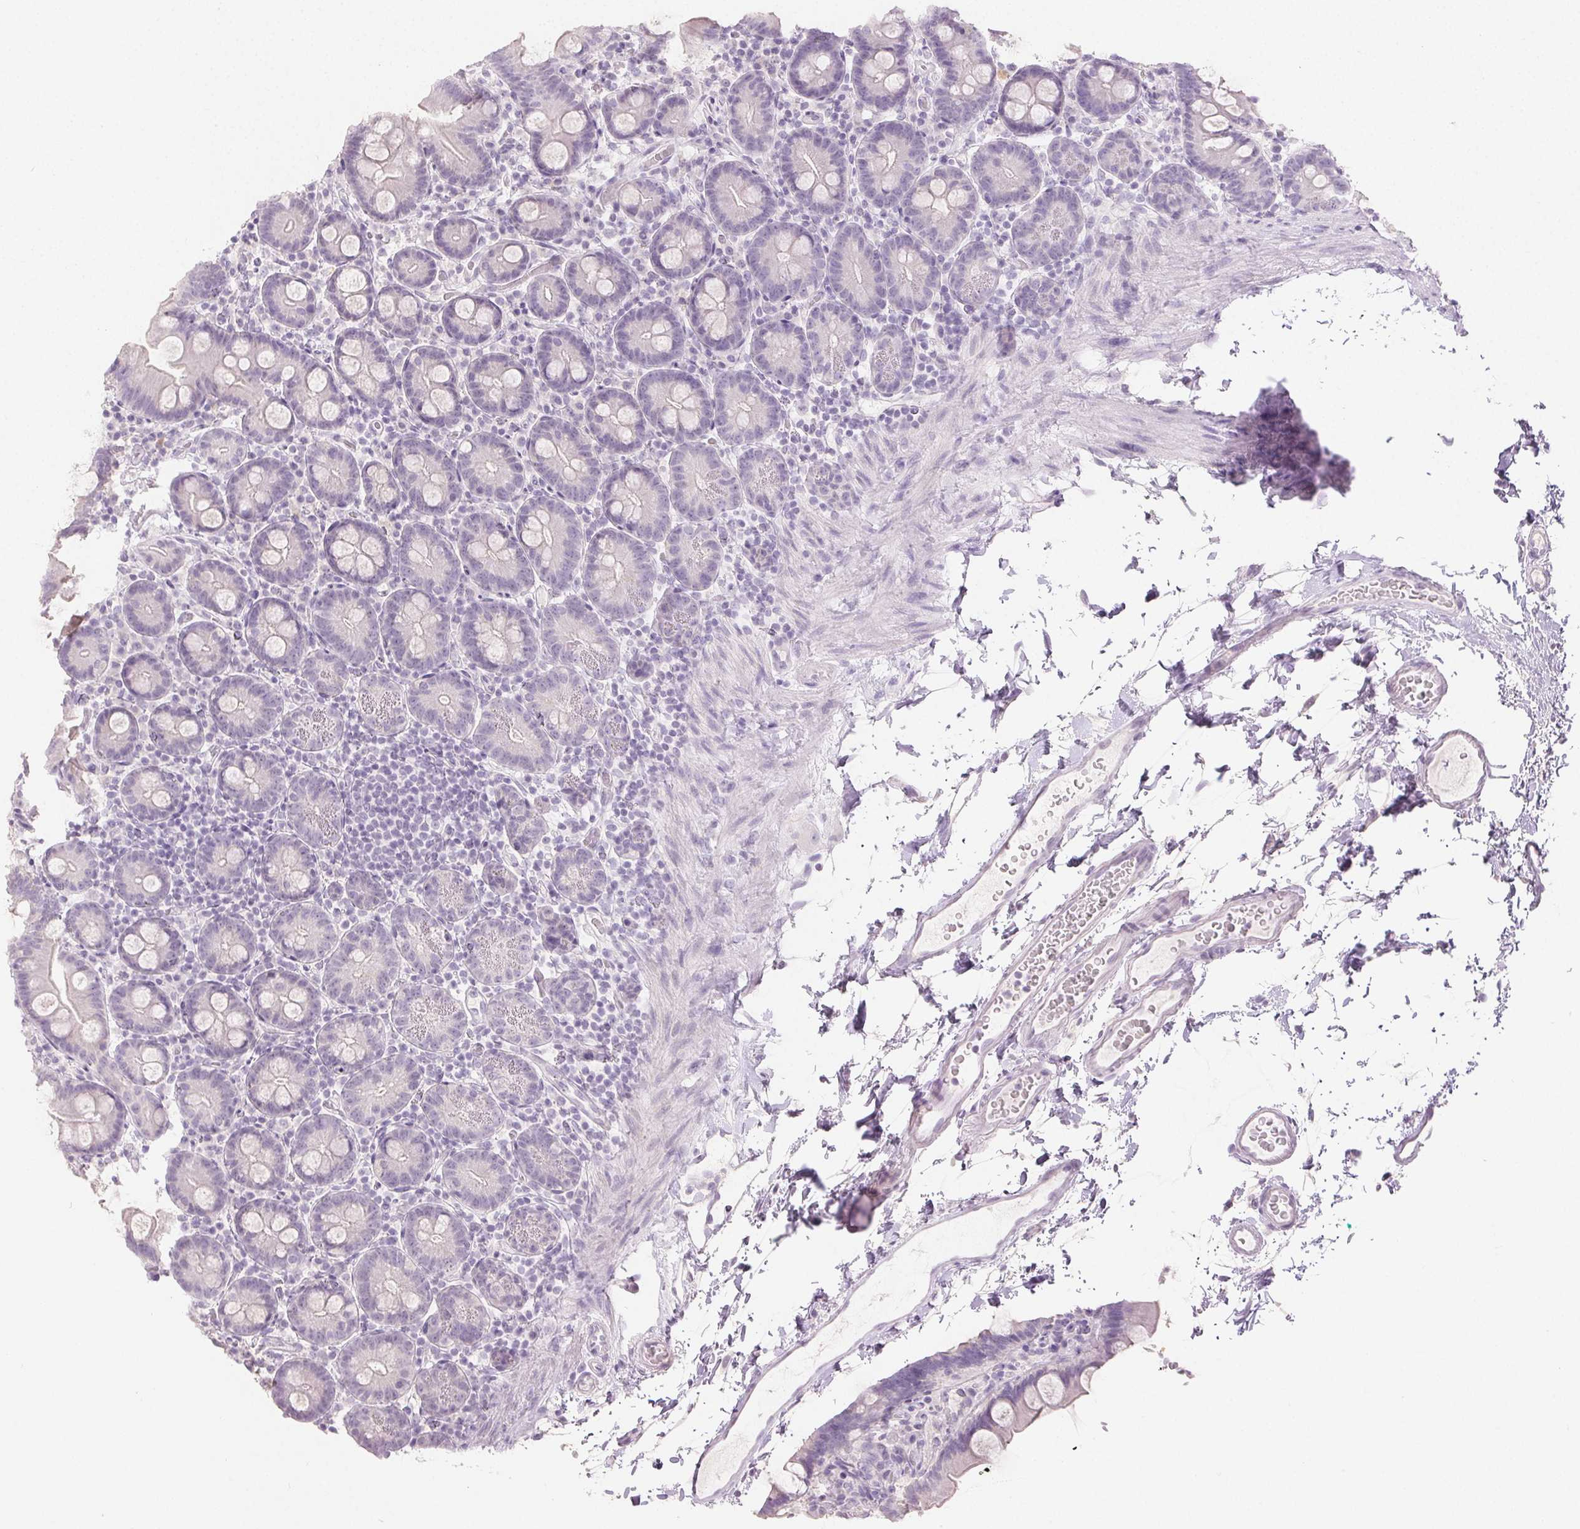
{"staining": {"intensity": "negative", "quantity": "none", "location": "none"}, "tissue": "small intestine", "cell_type": "Glandular cells", "image_type": "normal", "snomed": [{"axis": "morphology", "description": "Normal tissue, NOS"}, {"axis": "topography", "description": "Small intestine"}], "caption": "Image shows no significant protein expression in glandular cells of benign small intestine.", "gene": "PI3", "patient": {"sex": "female", "age": 68}}